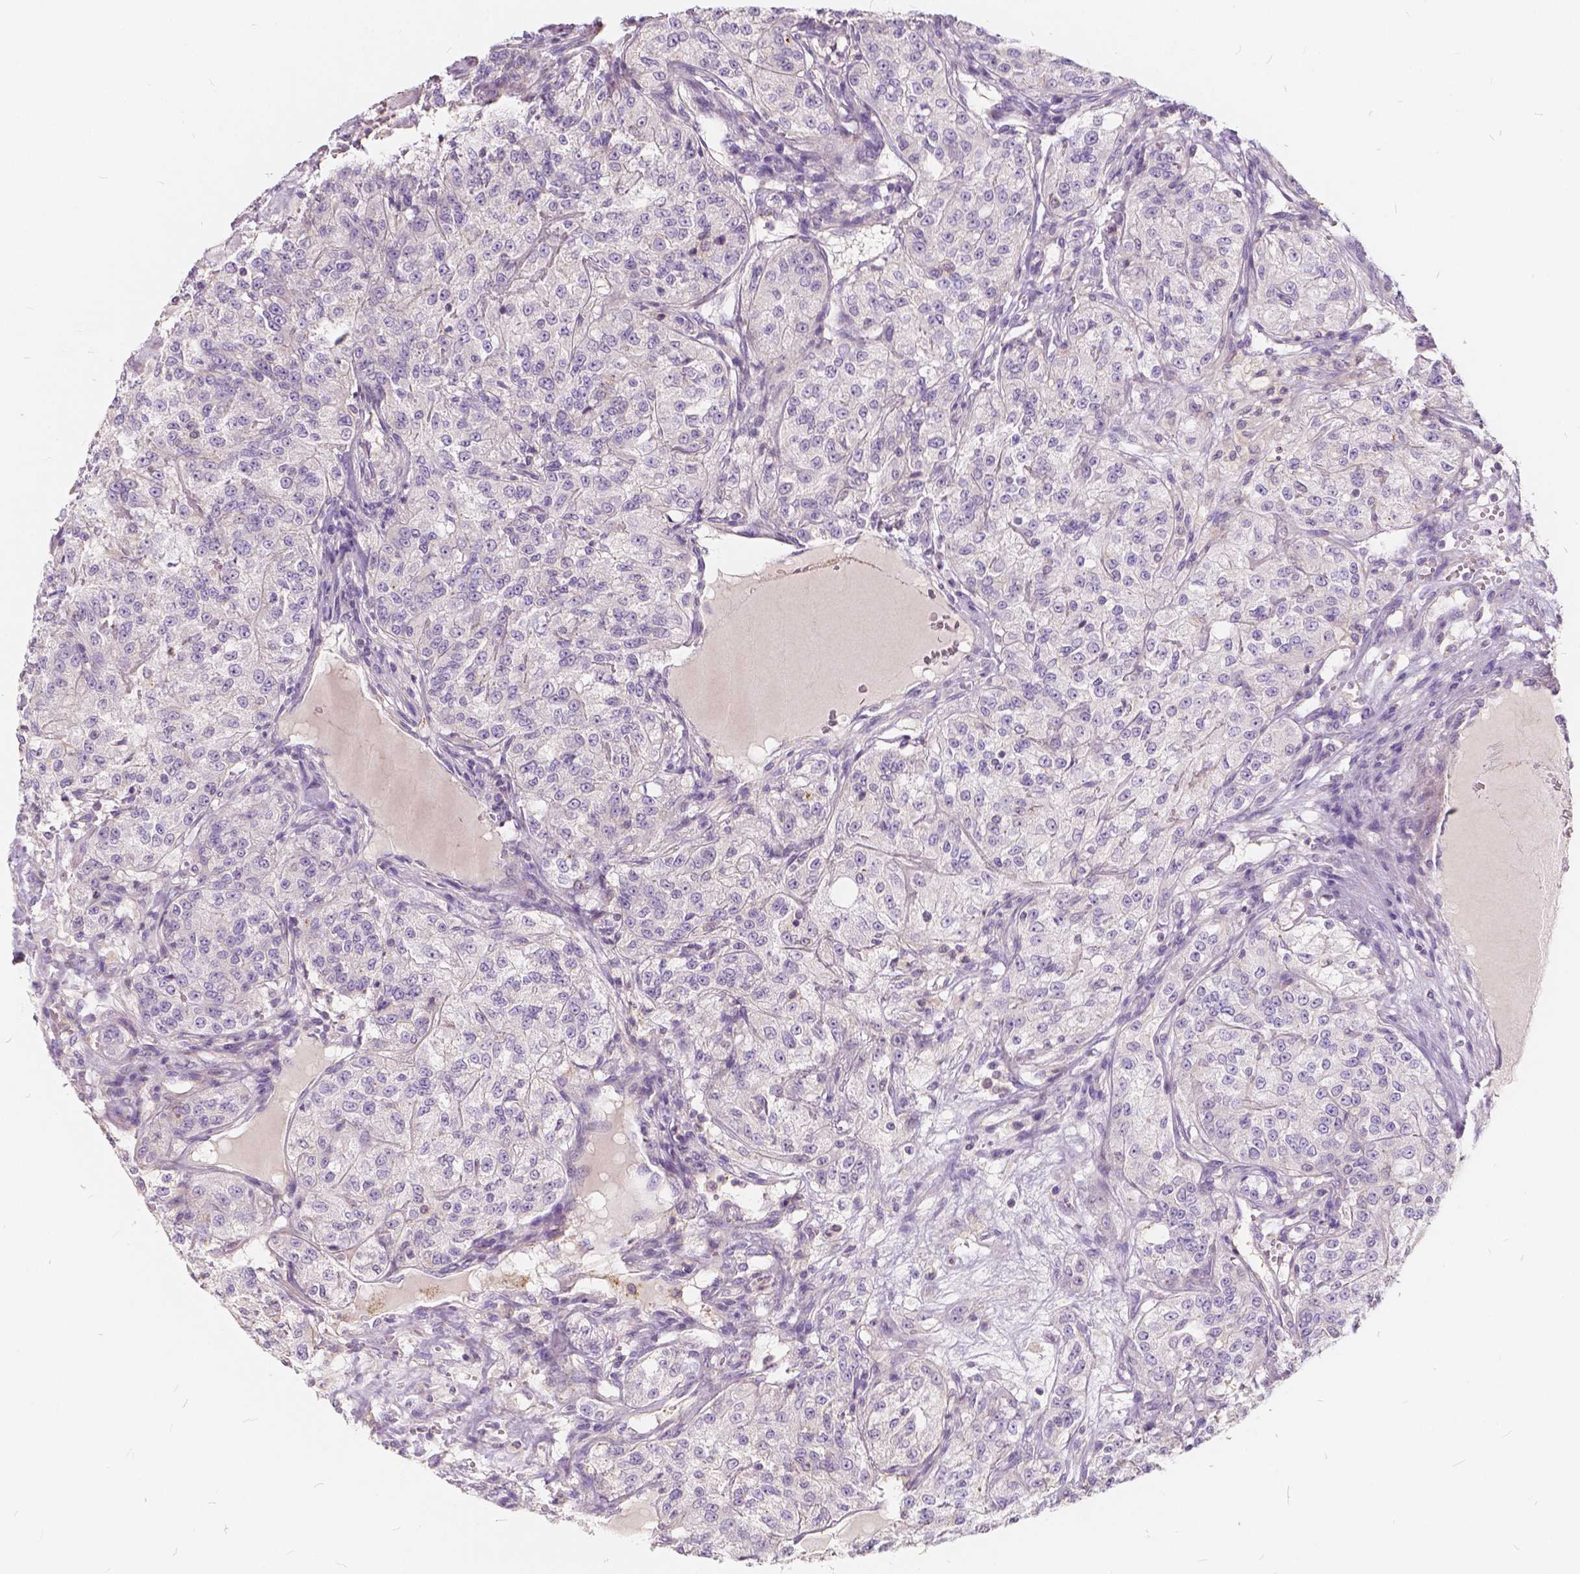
{"staining": {"intensity": "negative", "quantity": "none", "location": "none"}, "tissue": "renal cancer", "cell_type": "Tumor cells", "image_type": "cancer", "snomed": [{"axis": "morphology", "description": "Adenocarcinoma, NOS"}, {"axis": "topography", "description": "Kidney"}], "caption": "Immunohistochemistry photomicrograph of human adenocarcinoma (renal) stained for a protein (brown), which displays no staining in tumor cells.", "gene": "KIAA0513", "patient": {"sex": "female", "age": 63}}